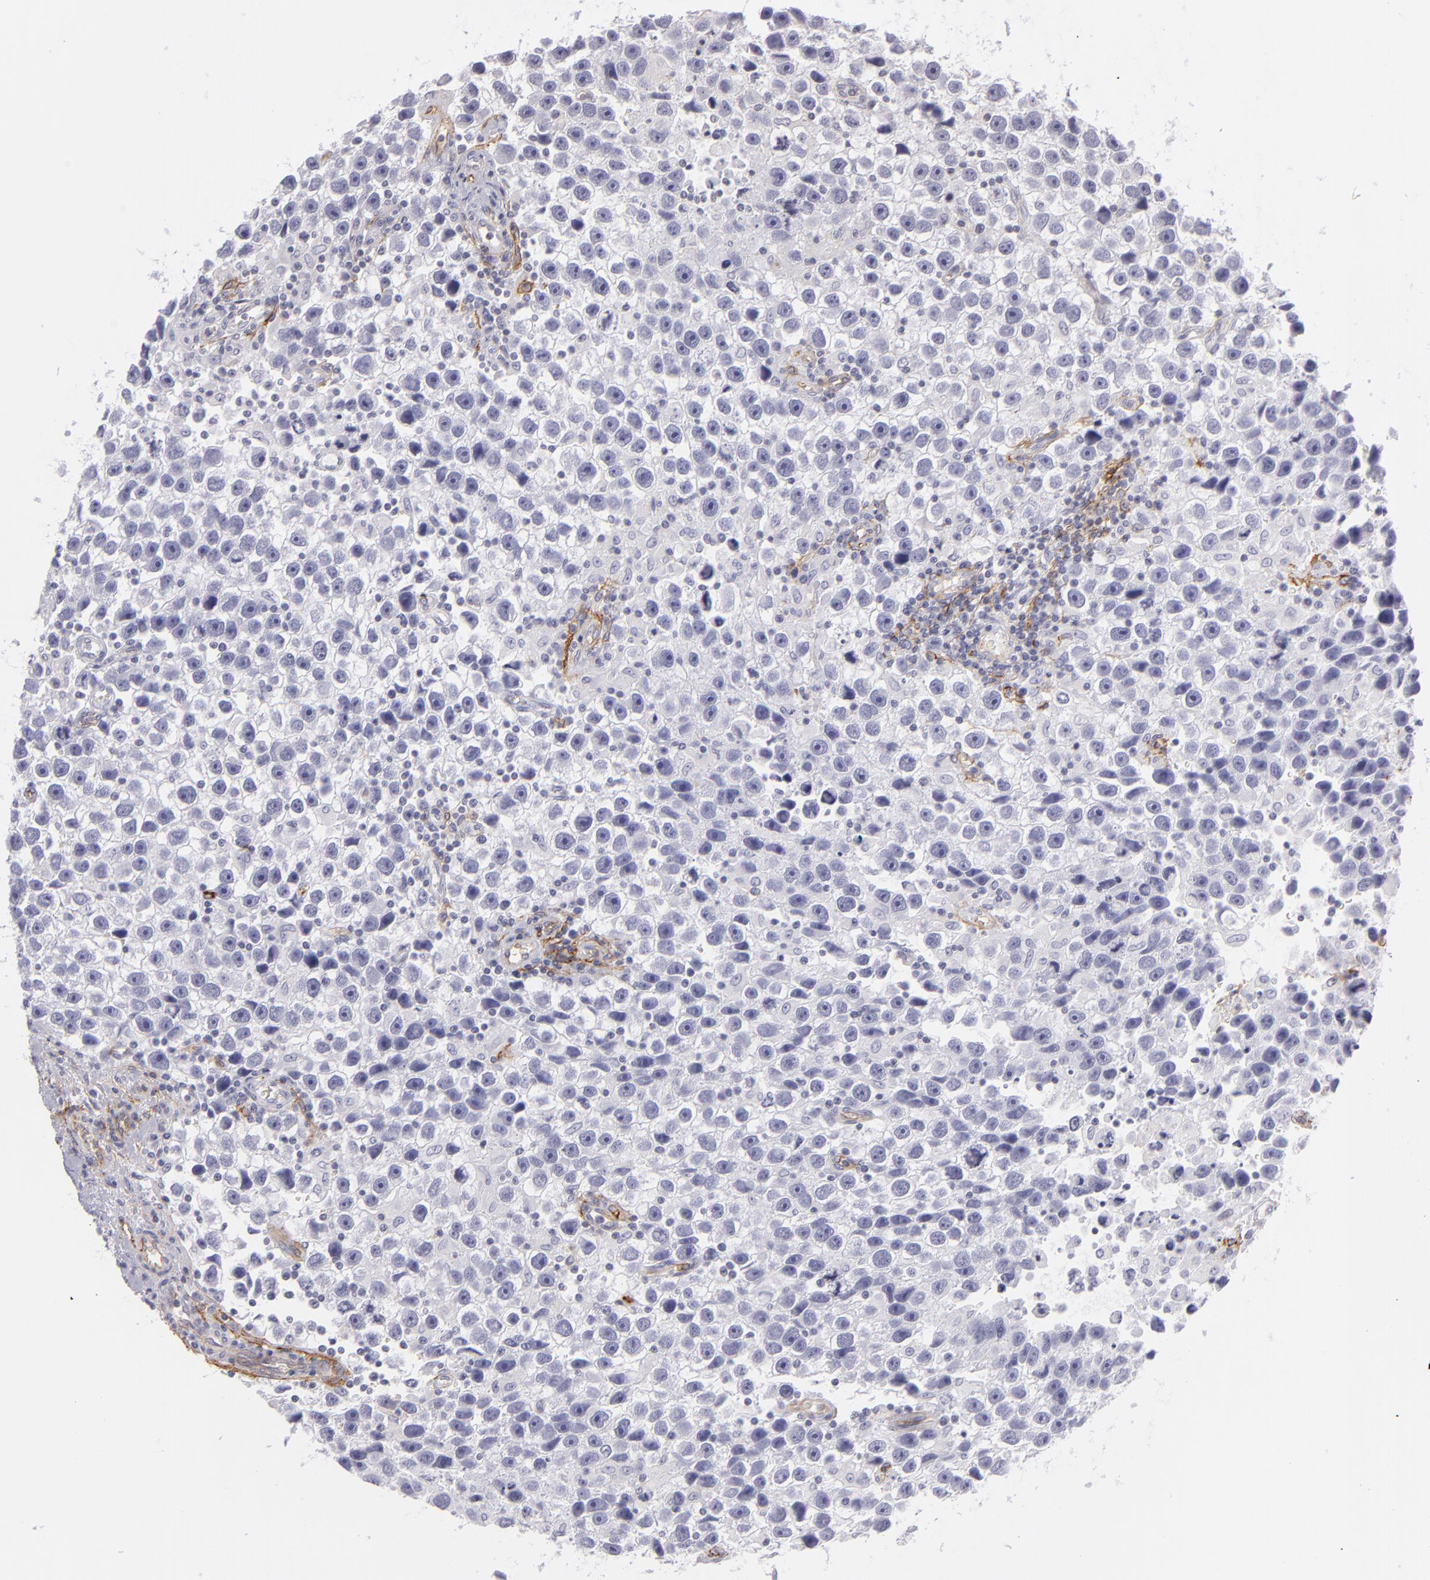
{"staining": {"intensity": "negative", "quantity": "none", "location": "none"}, "tissue": "testis cancer", "cell_type": "Tumor cells", "image_type": "cancer", "snomed": [{"axis": "morphology", "description": "Seminoma, NOS"}, {"axis": "topography", "description": "Testis"}], "caption": "The IHC micrograph has no significant staining in tumor cells of testis cancer tissue. Nuclei are stained in blue.", "gene": "THBD", "patient": {"sex": "male", "age": 43}}